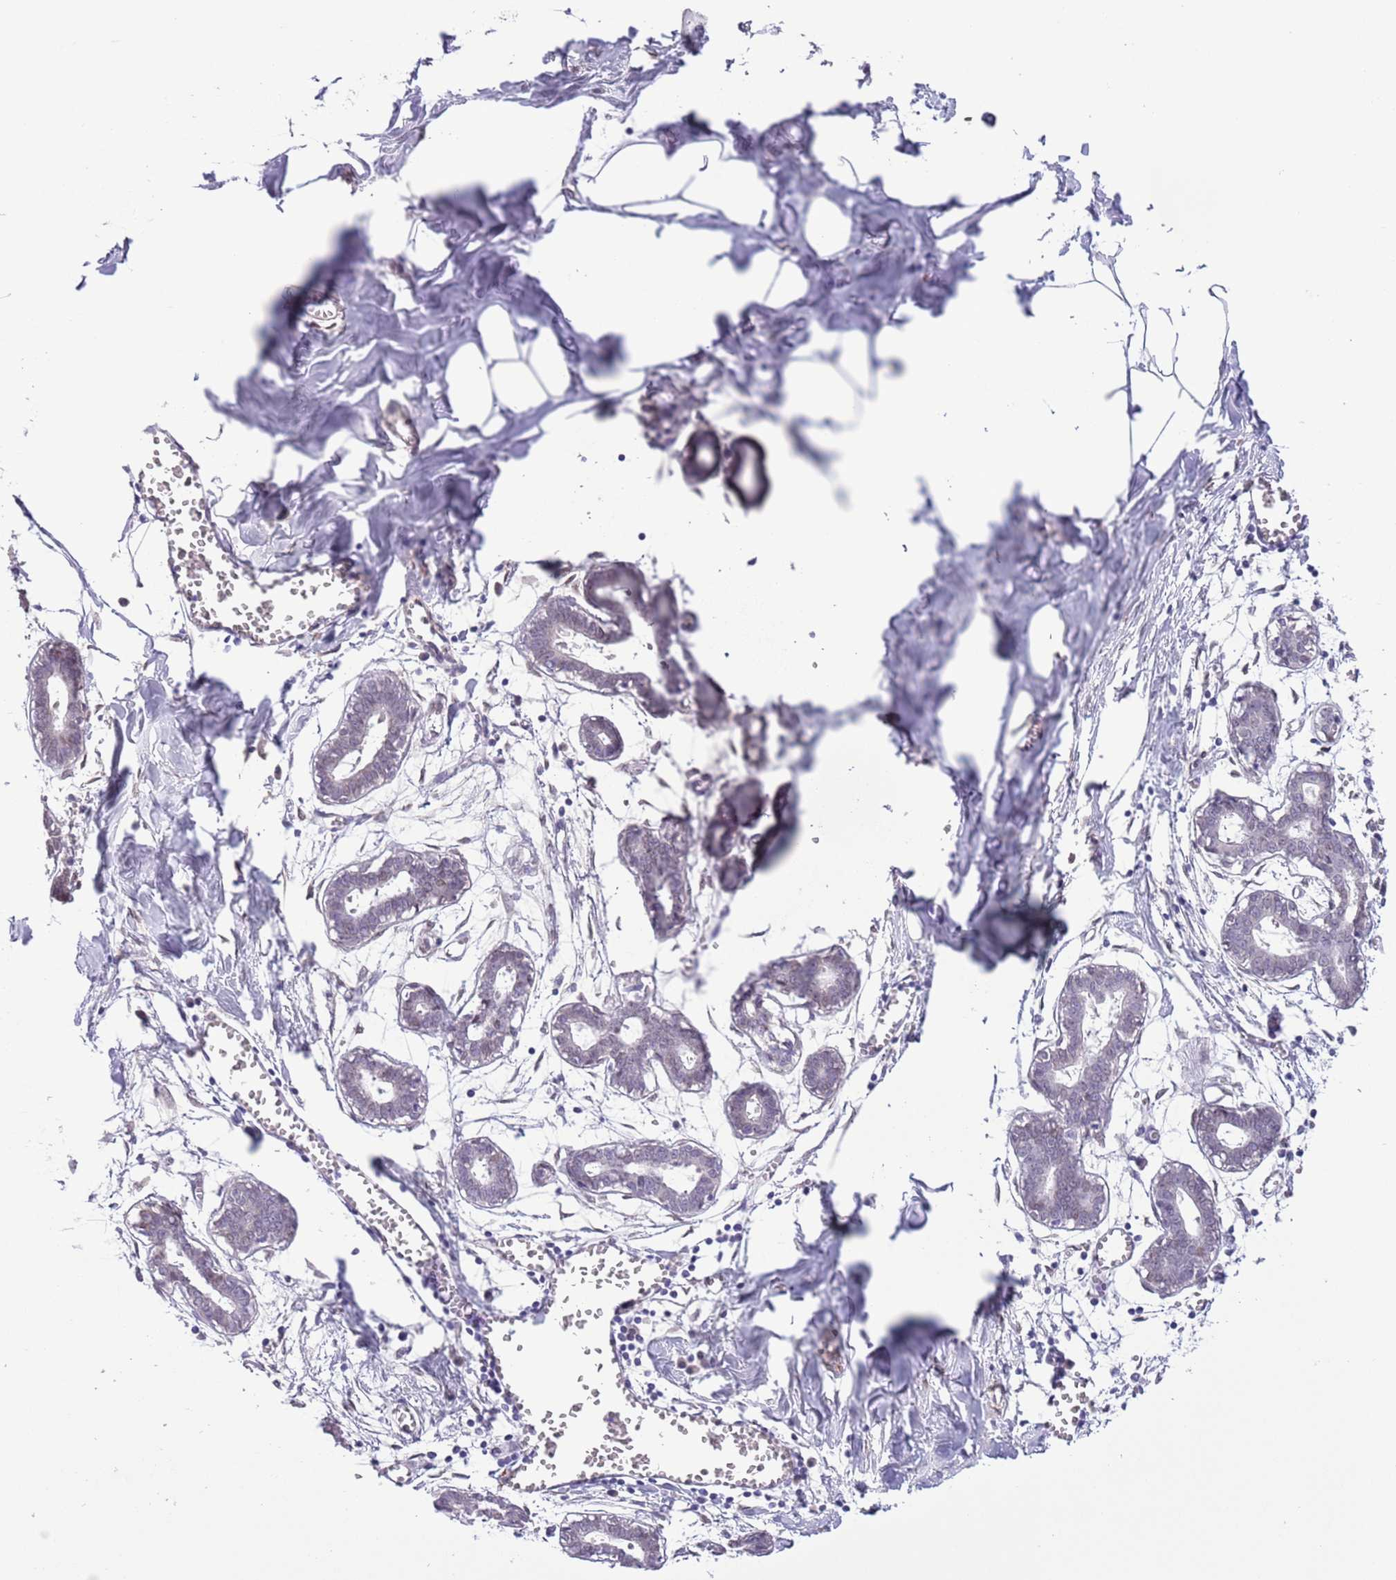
{"staining": {"intensity": "negative", "quantity": "none", "location": "none"}, "tissue": "breast", "cell_type": "Adipocytes", "image_type": "normal", "snomed": [{"axis": "morphology", "description": "Normal tissue, NOS"}, {"axis": "topography", "description": "Breast"}], "caption": "Histopathology image shows no protein expression in adipocytes of unremarkable breast.", "gene": "ZGLP1", "patient": {"sex": "female", "age": 27}}